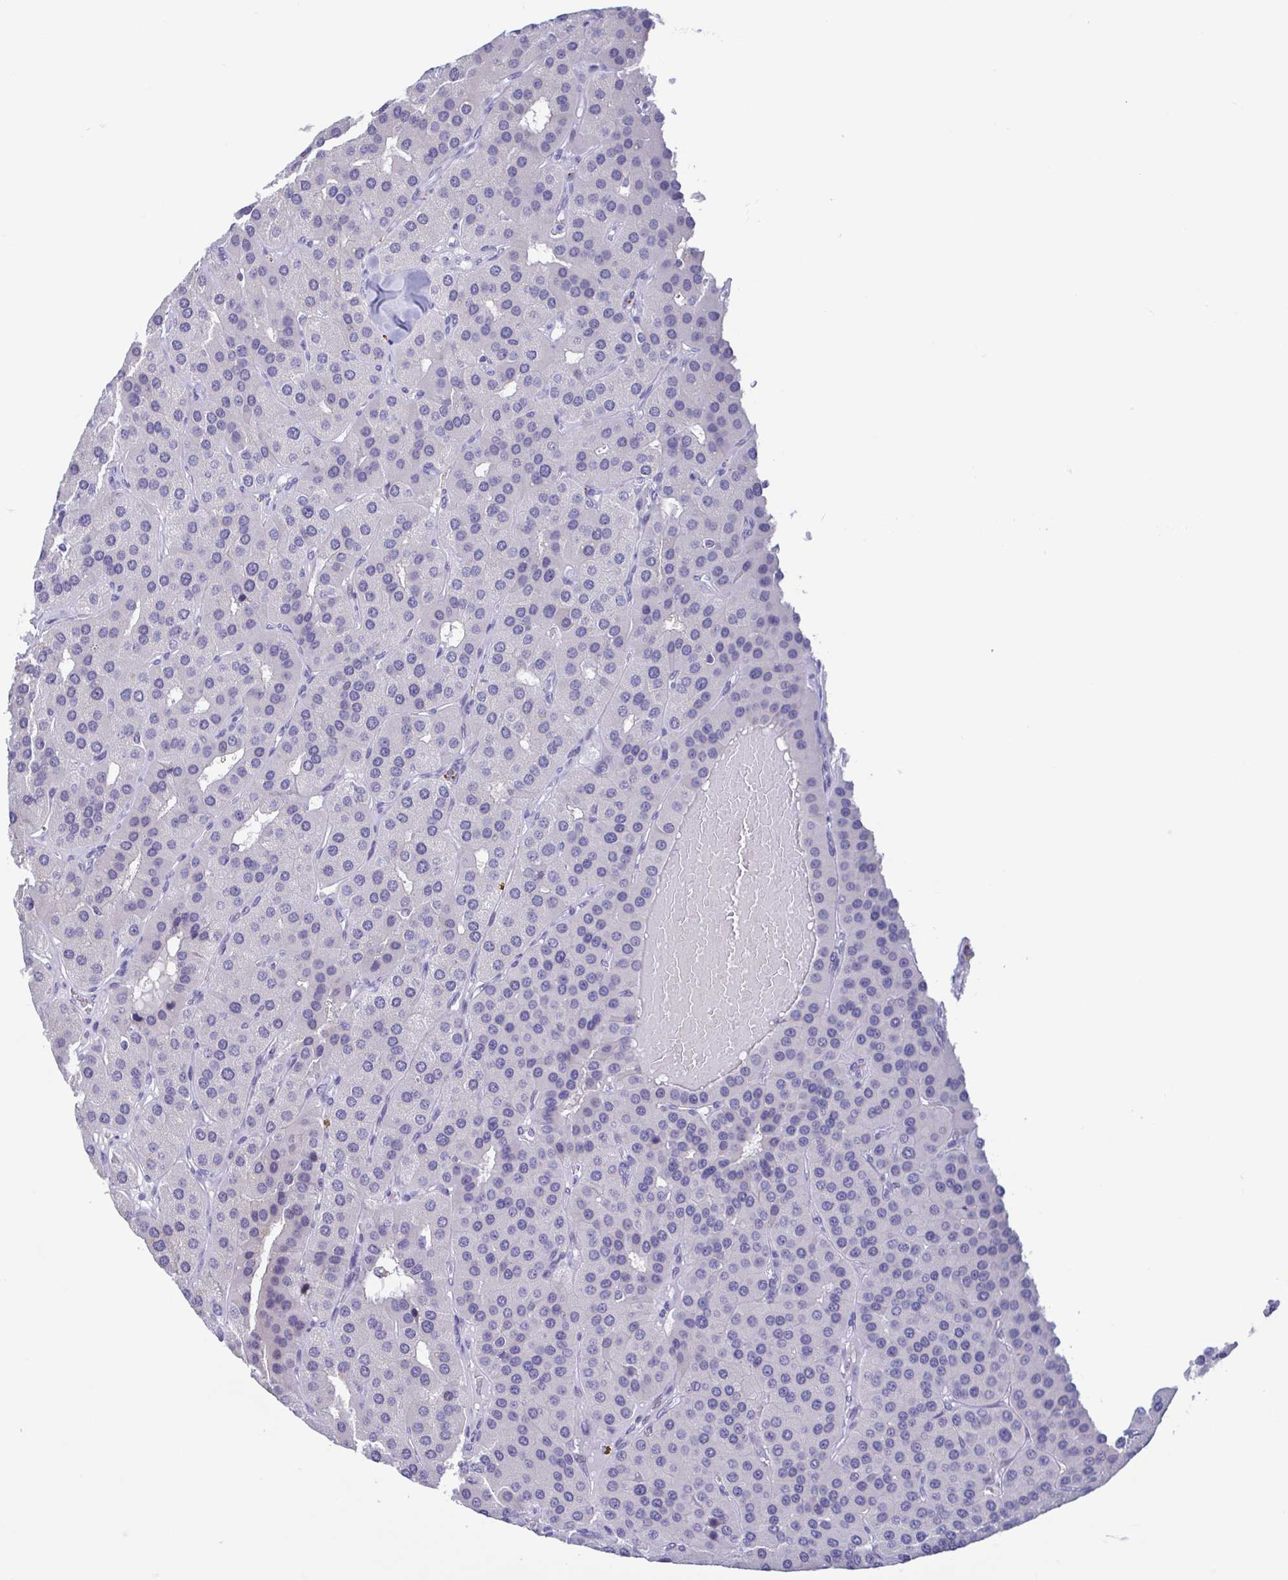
{"staining": {"intensity": "negative", "quantity": "none", "location": "none"}, "tissue": "parathyroid gland", "cell_type": "Glandular cells", "image_type": "normal", "snomed": [{"axis": "morphology", "description": "Normal tissue, NOS"}, {"axis": "morphology", "description": "Adenoma, NOS"}, {"axis": "topography", "description": "Parathyroid gland"}], "caption": "IHC photomicrograph of normal human parathyroid gland stained for a protein (brown), which exhibits no staining in glandular cells.", "gene": "PERM1", "patient": {"sex": "female", "age": 86}}